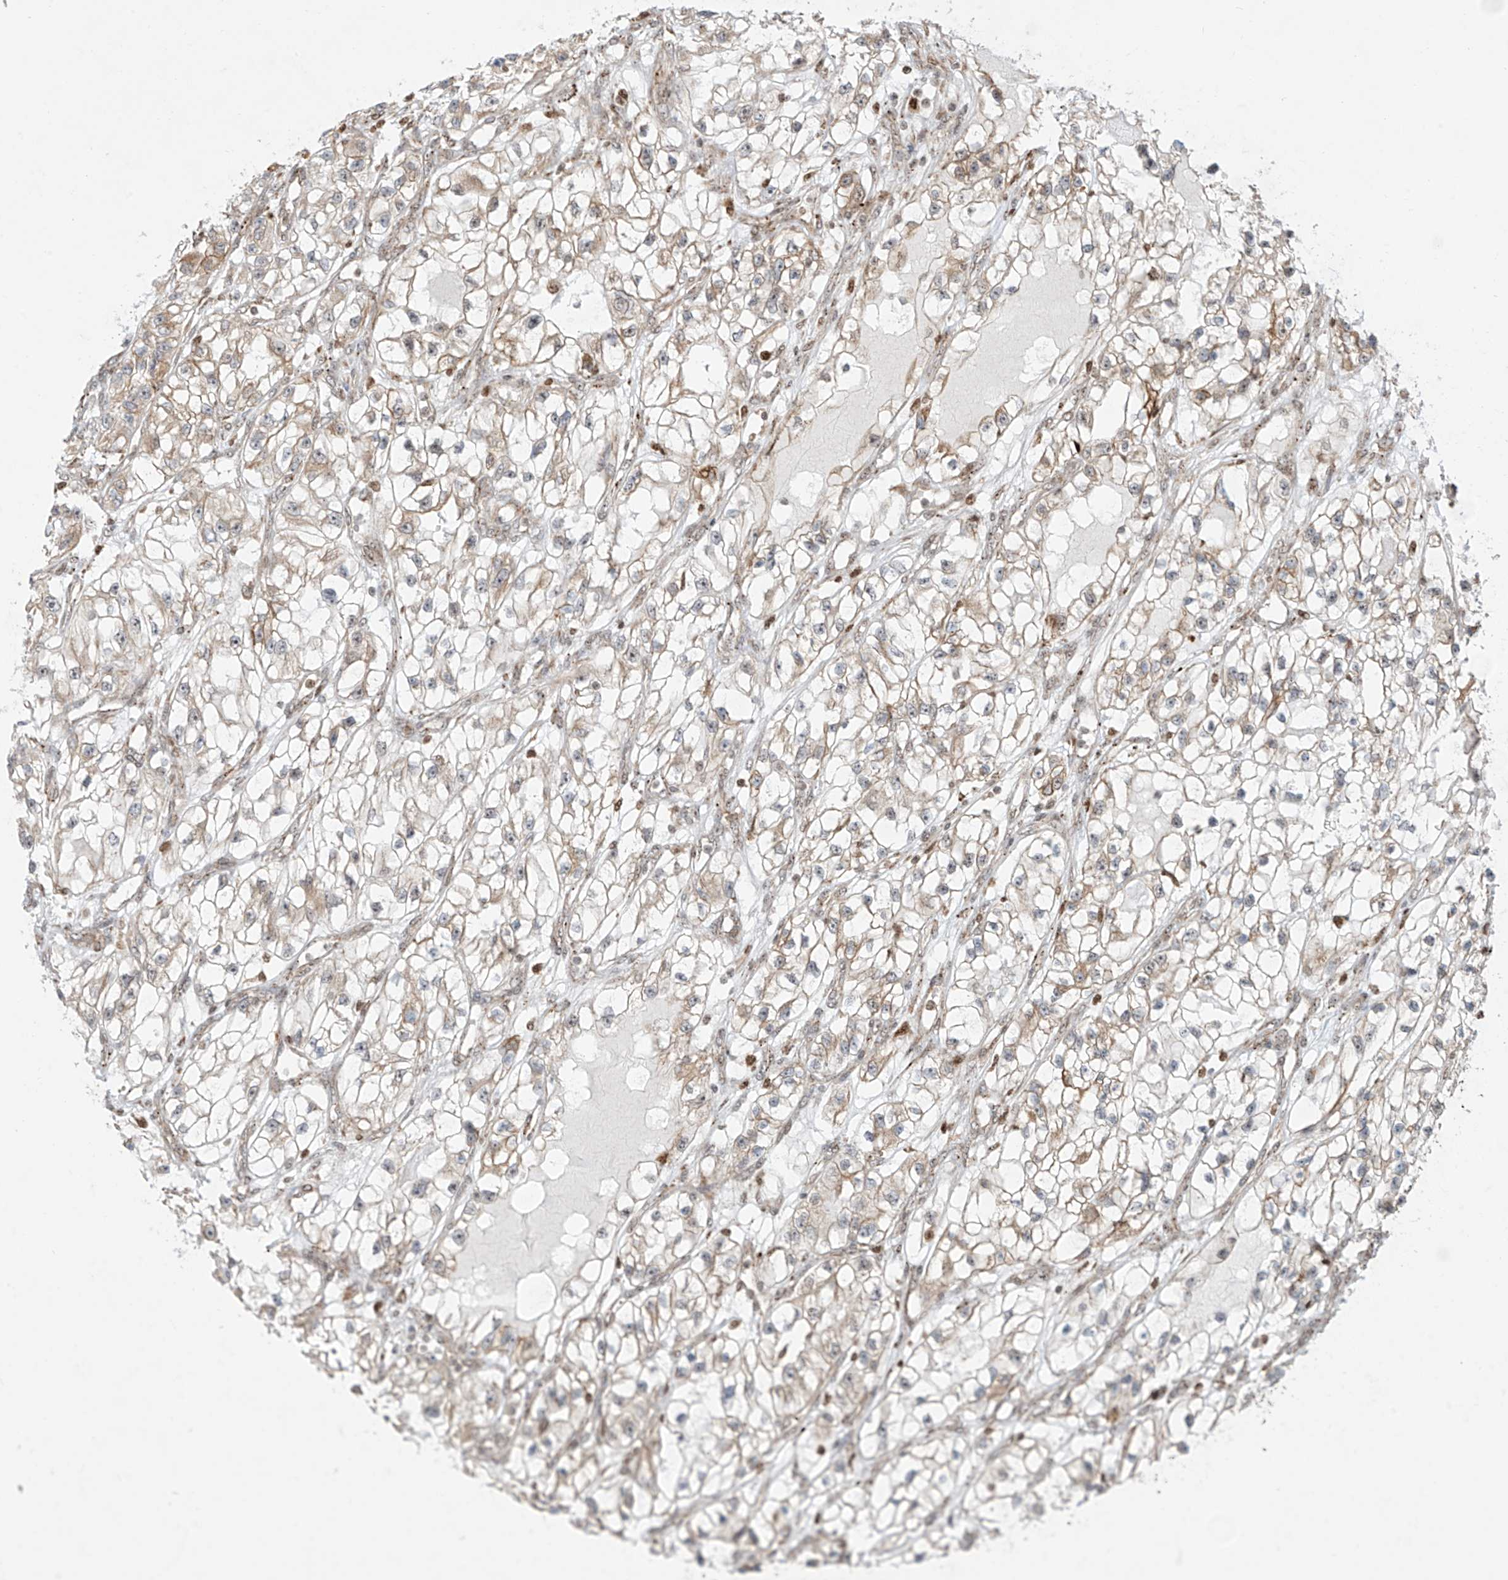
{"staining": {"intensity": "weak", "quantity": "<25%", "location": "cytoplasmic/membranous,nuclear"}, "tissue": "renal cancer", "cell_type": "Tumor cells", "image_type": "cancer", "snomed": [{"axis": "morphology", "description": "Adenocarcinoma, NOS"}, {"axis": "topography", "description": "Kidney"}], "caption": "This is a micrograph of immunohistochemistry staining of adenocarcinoma (renal), which shows no staining in tumor cells.", "gene": "ZBTB8A", "patient": {"sex": "female", "age": 57}}